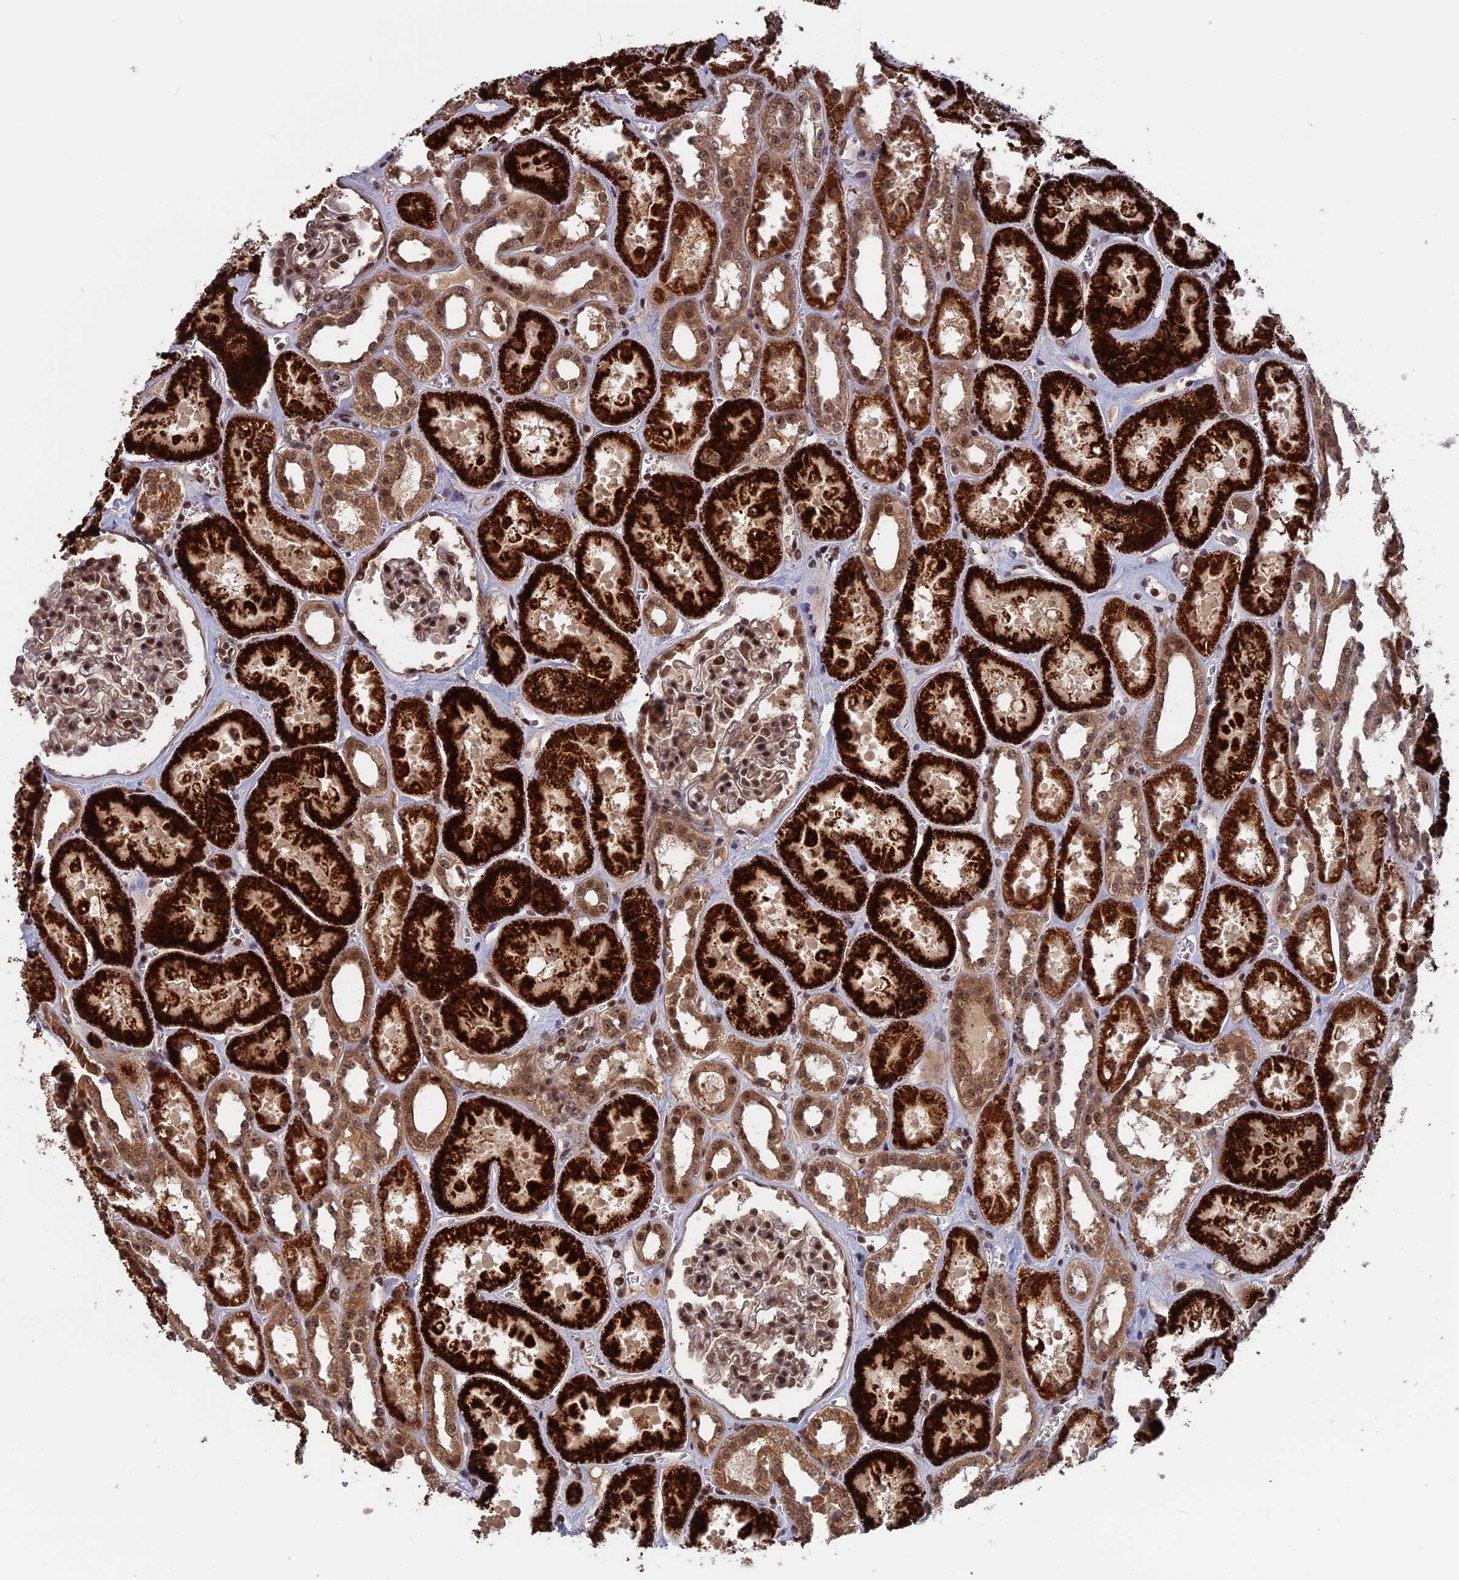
{"staining": {"intensity": "moderate", "quantity": ">75%", "location": "nuclear"}, "tissue": "kidney", "cell_type": "Cells in glomeruli", "image_type": "normal", "snomed": [{"axis": "morphology", "description": "Normal tissue, NOS"}, {"axis": "topography", "description": "Kidney"}], "caption": "Protein expression analysis of normal kidney reveals moderate nuclear expression in approximately >75% of cells in glomeruli.", "gene": "CACTIN", "patient": {"sex": "female", "age": 41}}